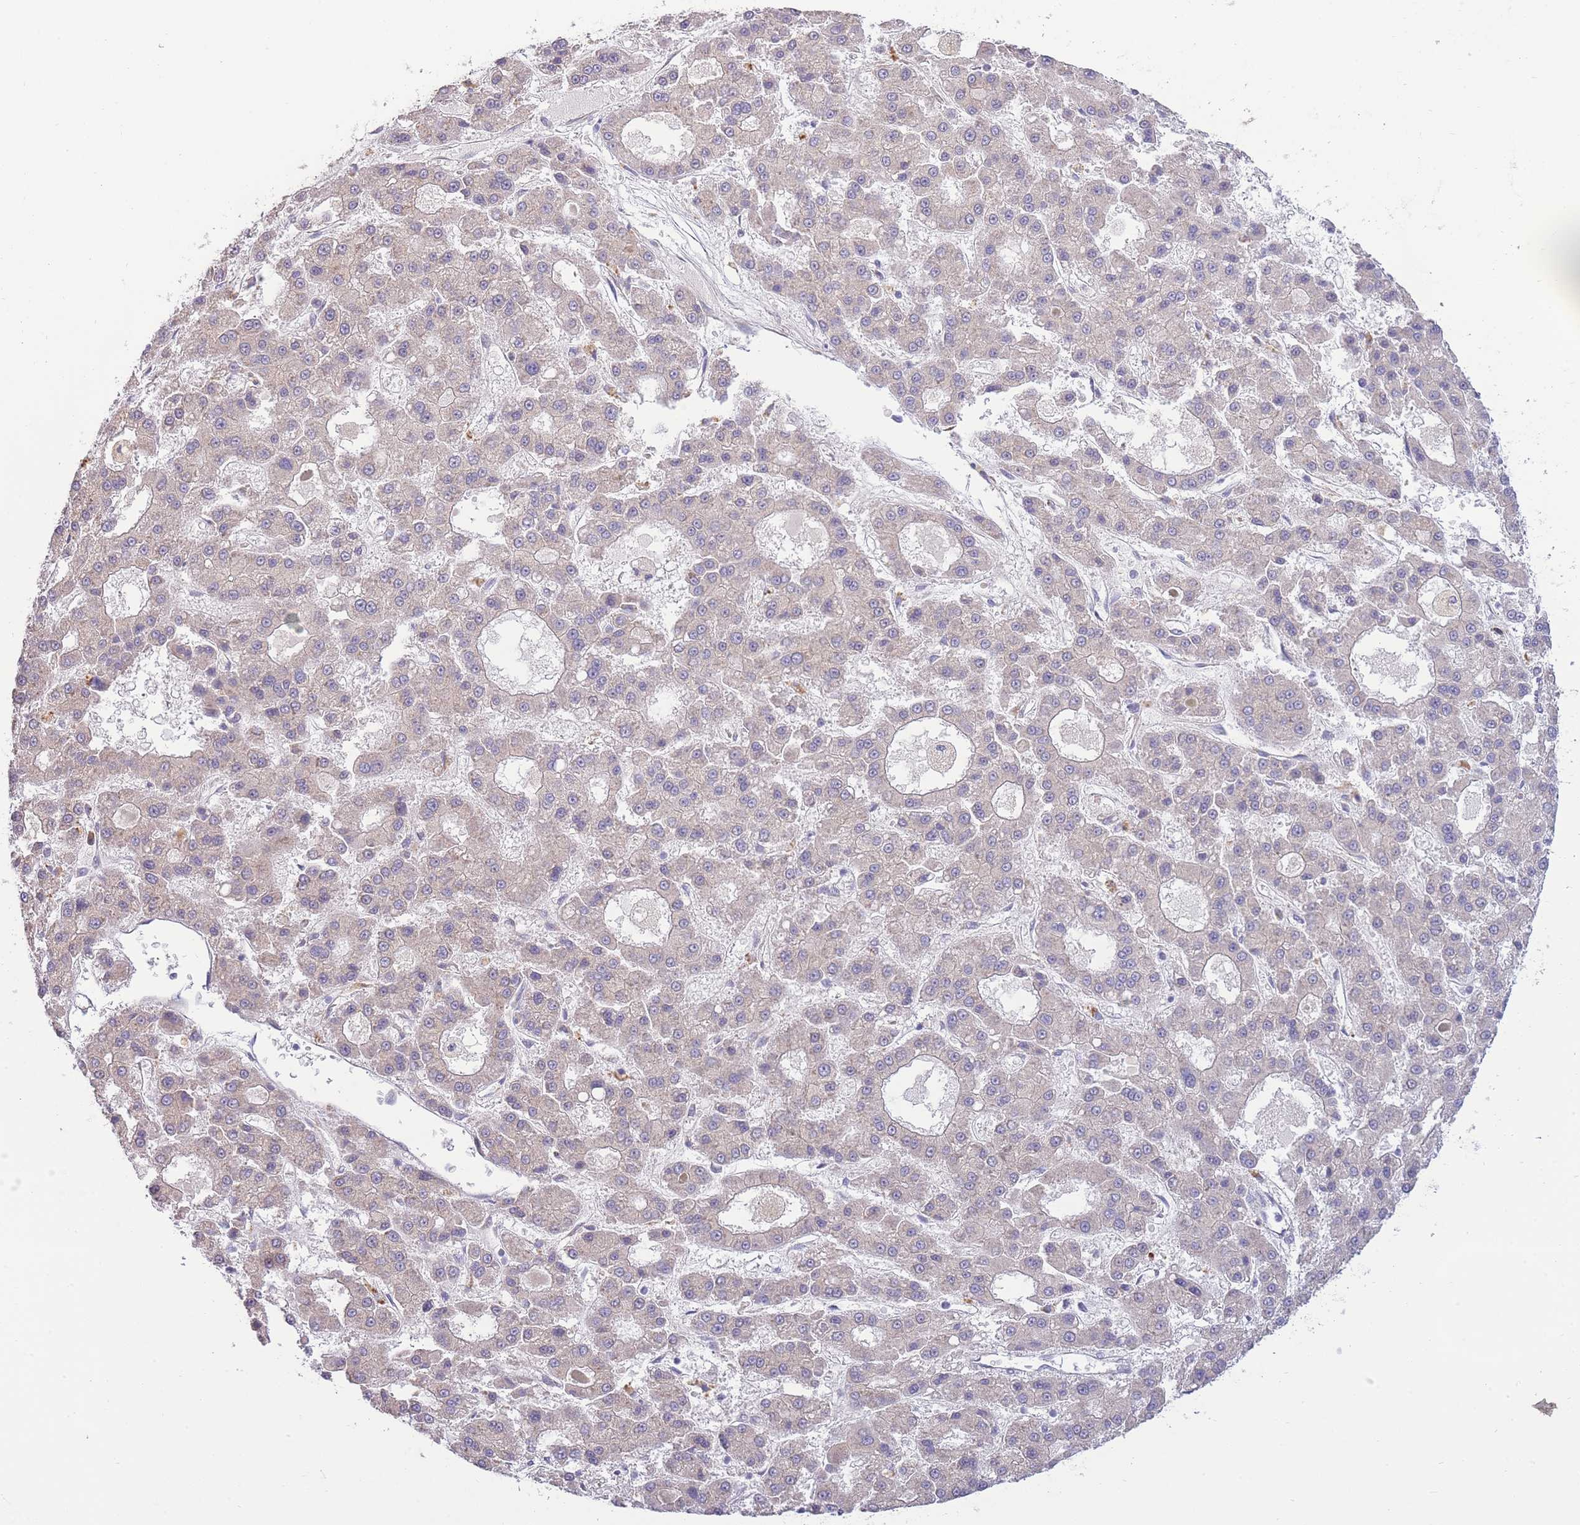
{"staining": {"intensity": "negative", "quantity": "none", "location": "none"}, "tissue": "liver cancer", "cell_type": "Tumor cells", "image_type": "cancer", "snomed": [{"axis": "morphology", "description": "Carcinoma, Hepatocellular, NOS"}, {"axis": "topography", "description": "Liver"}], "caption": "A photomicrograph of liver cancer (hepatocellular carcinoma) stained for a protein demonstrates no brown staining in tumor cells.", "gene": "BEX1", "patient": {"sex": "male", "age": 70}}